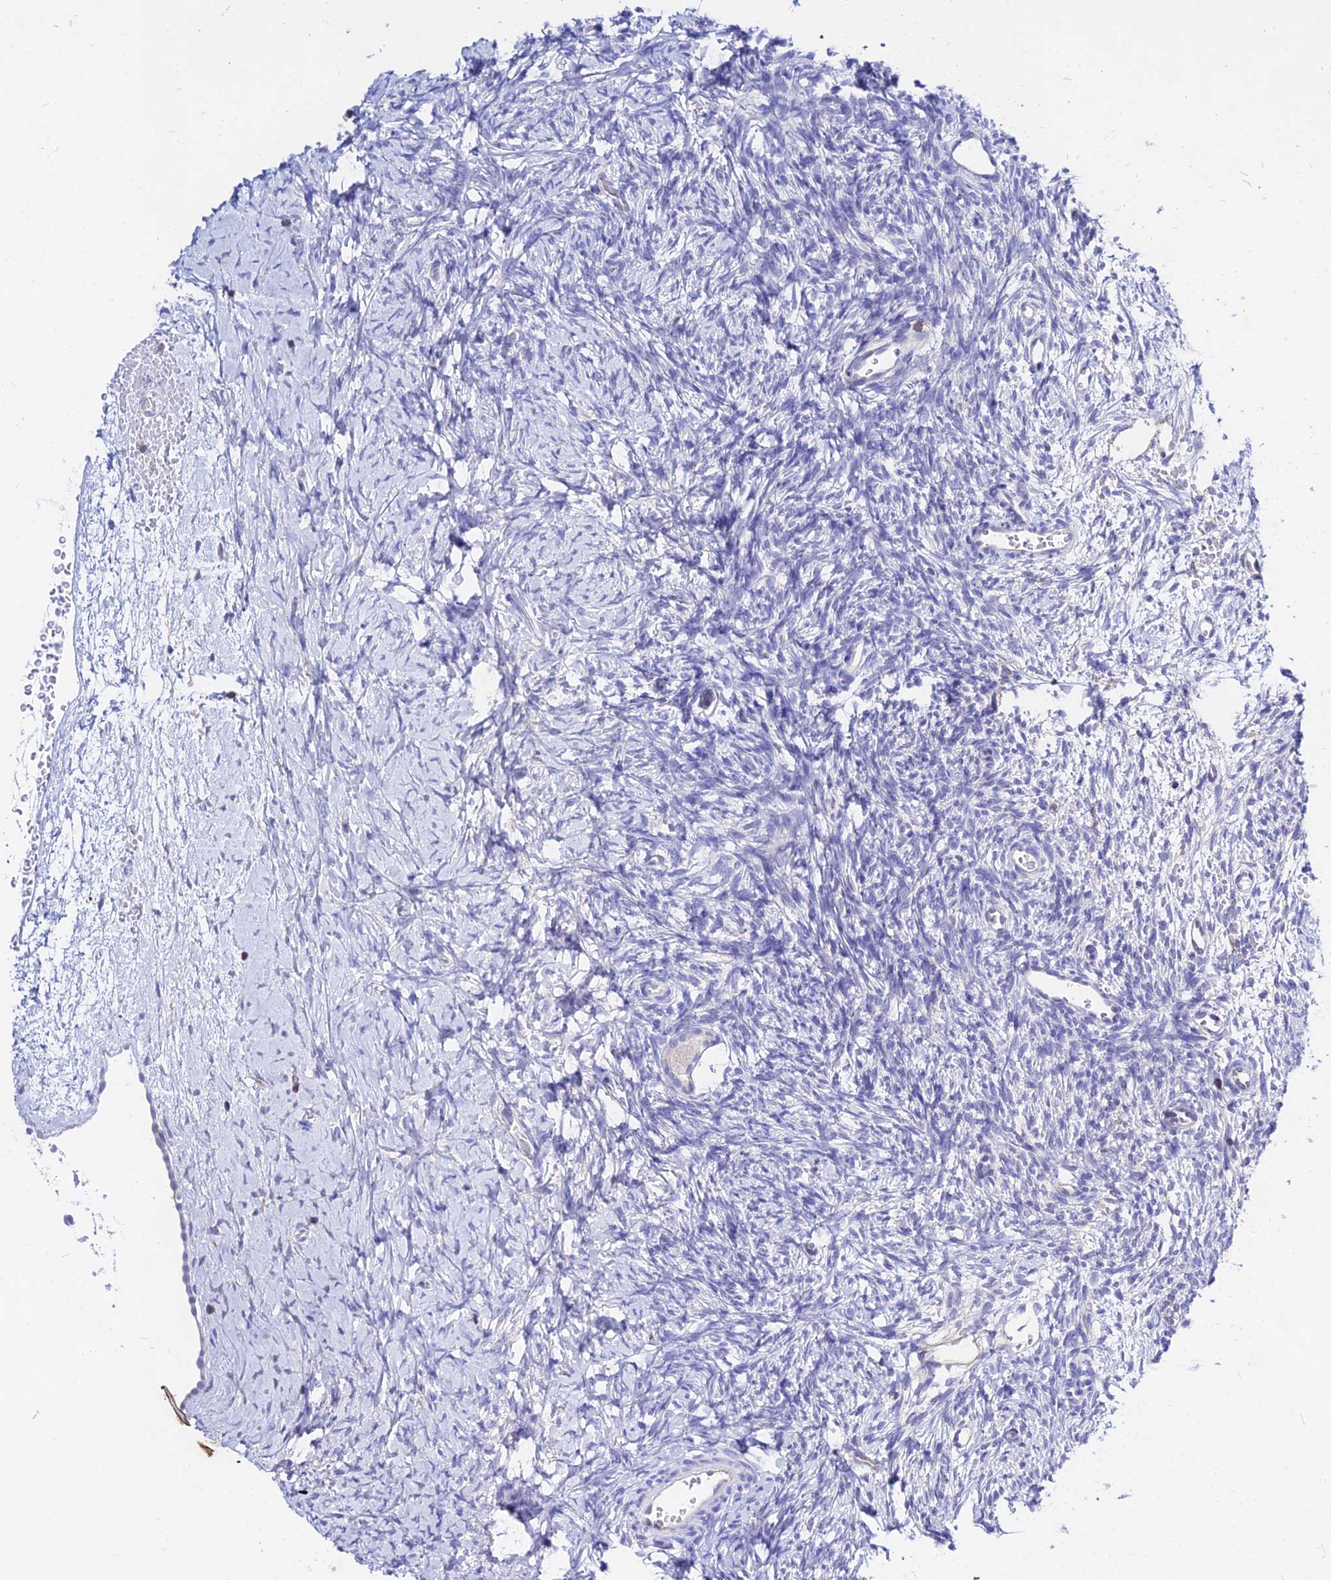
{"staining": {"intensity": "negative", "quantity": "none", "location": "none"}, "tissue": "ovary", "cell_type": "Follicle cells", "image_type": "normal", "snomed": [{"axis": "morphology", "description": "Normal tissue, NOS"}, {"axis": "topography", "description": "Ovary"}], "caption": "A photomicrograph of ovary stained for a protein exhibits no brown staining in follicle cells.", "gene": "S100A16", "patient": {"sex": "female", "age": 39}}